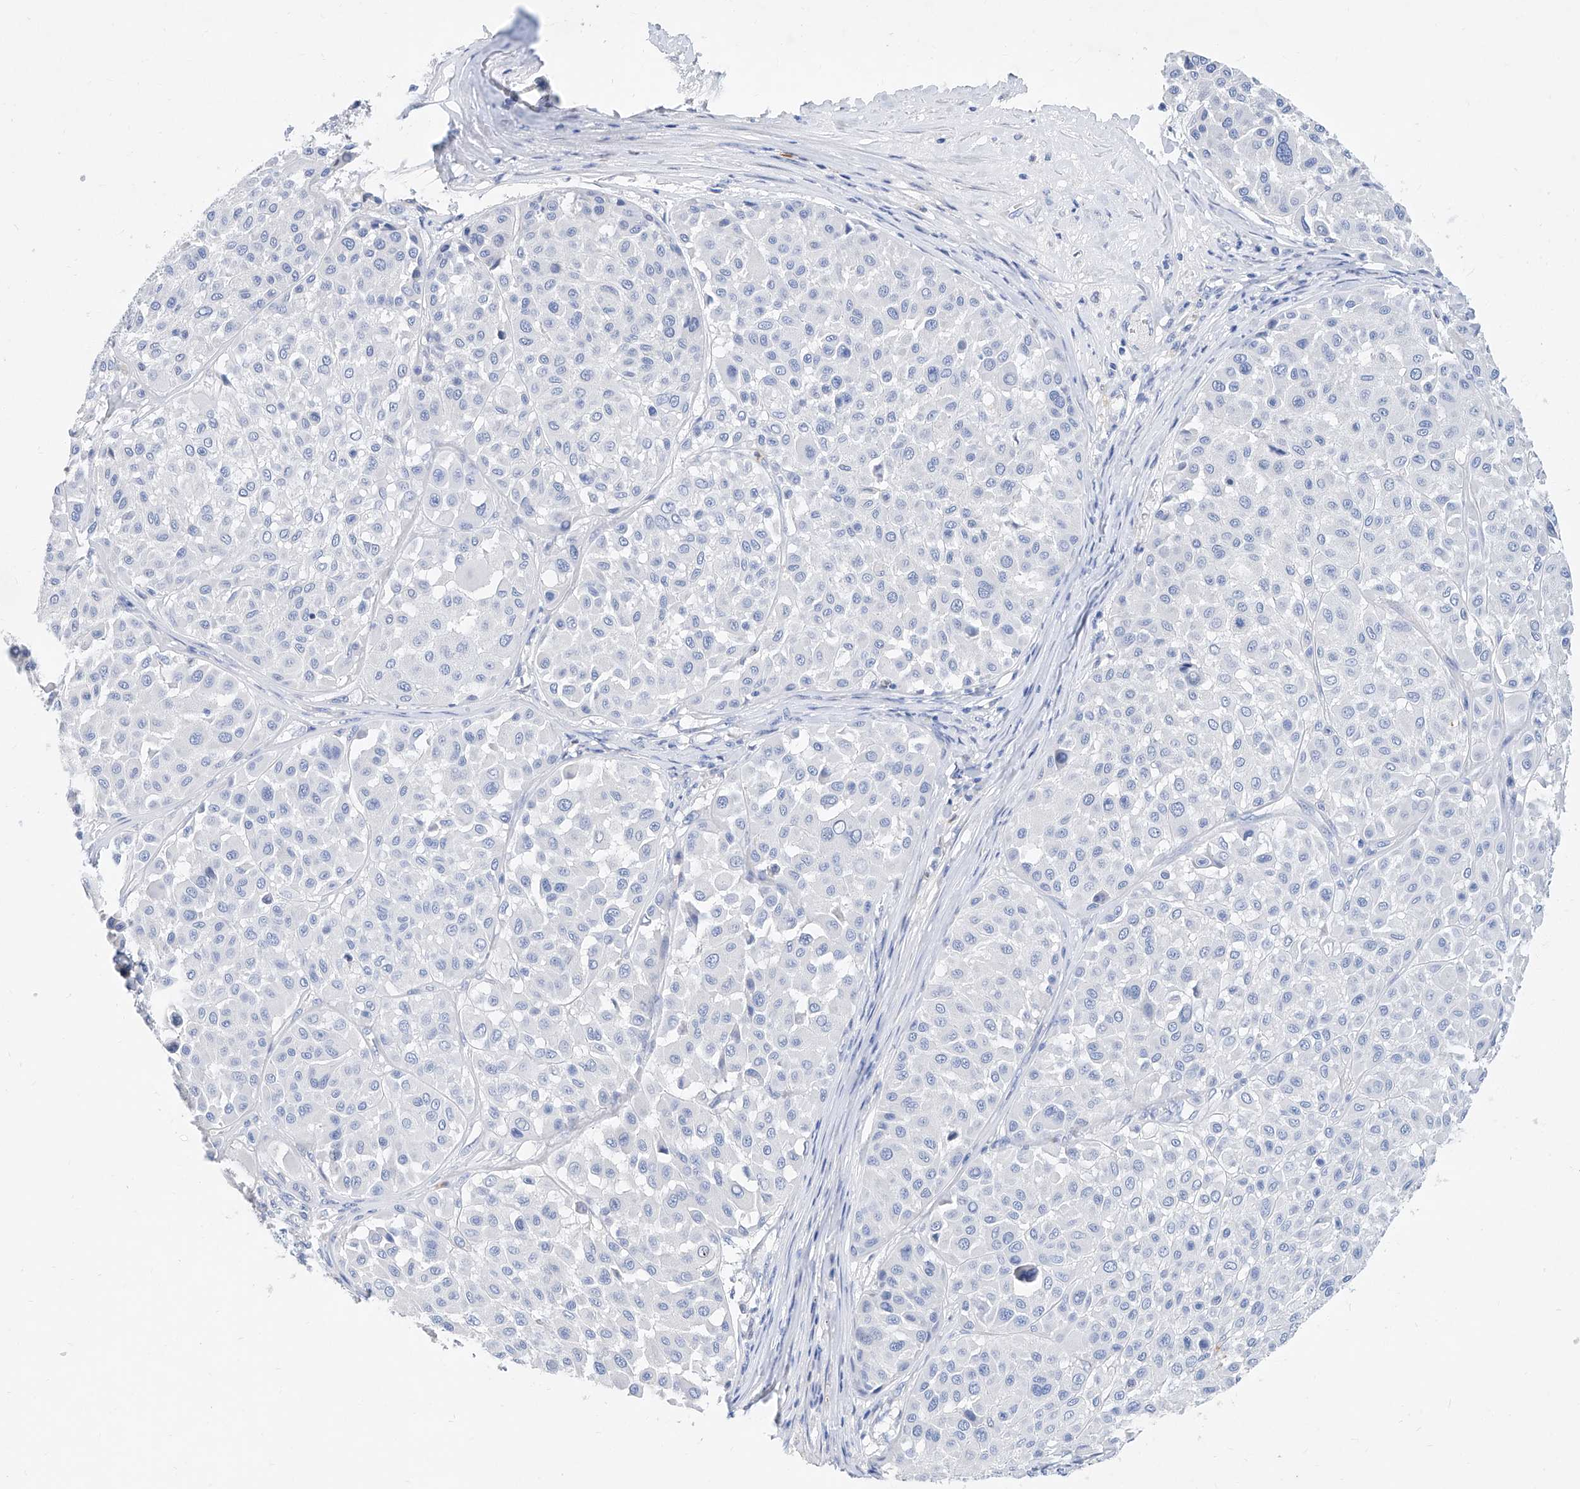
{"staining": {"intensity": "negative", "quantity": "none", "location": "none"}, "tissue": "melanoma", "cell_type": "Tumor cells", "image_type": "cancer", "snomed": [{"axis": "morphology", "description": "Malignant melanoma, Metastatic site"}, {"axis": "topography", "description": "Soft tissue"}], "caption": "IHC micrograph of neoplastic tissue: malignant melanoma (metastatic site) stained with DAB demonstrates no significant protein positivity in tumor cells. (Brightfield microscopy of DAB (3,3'-diaminobenzidine) immunohistochemistry (IHC) at high magnification).", "gene": "SLC25A29", "patient": {"sex": "male", "age": 41}}